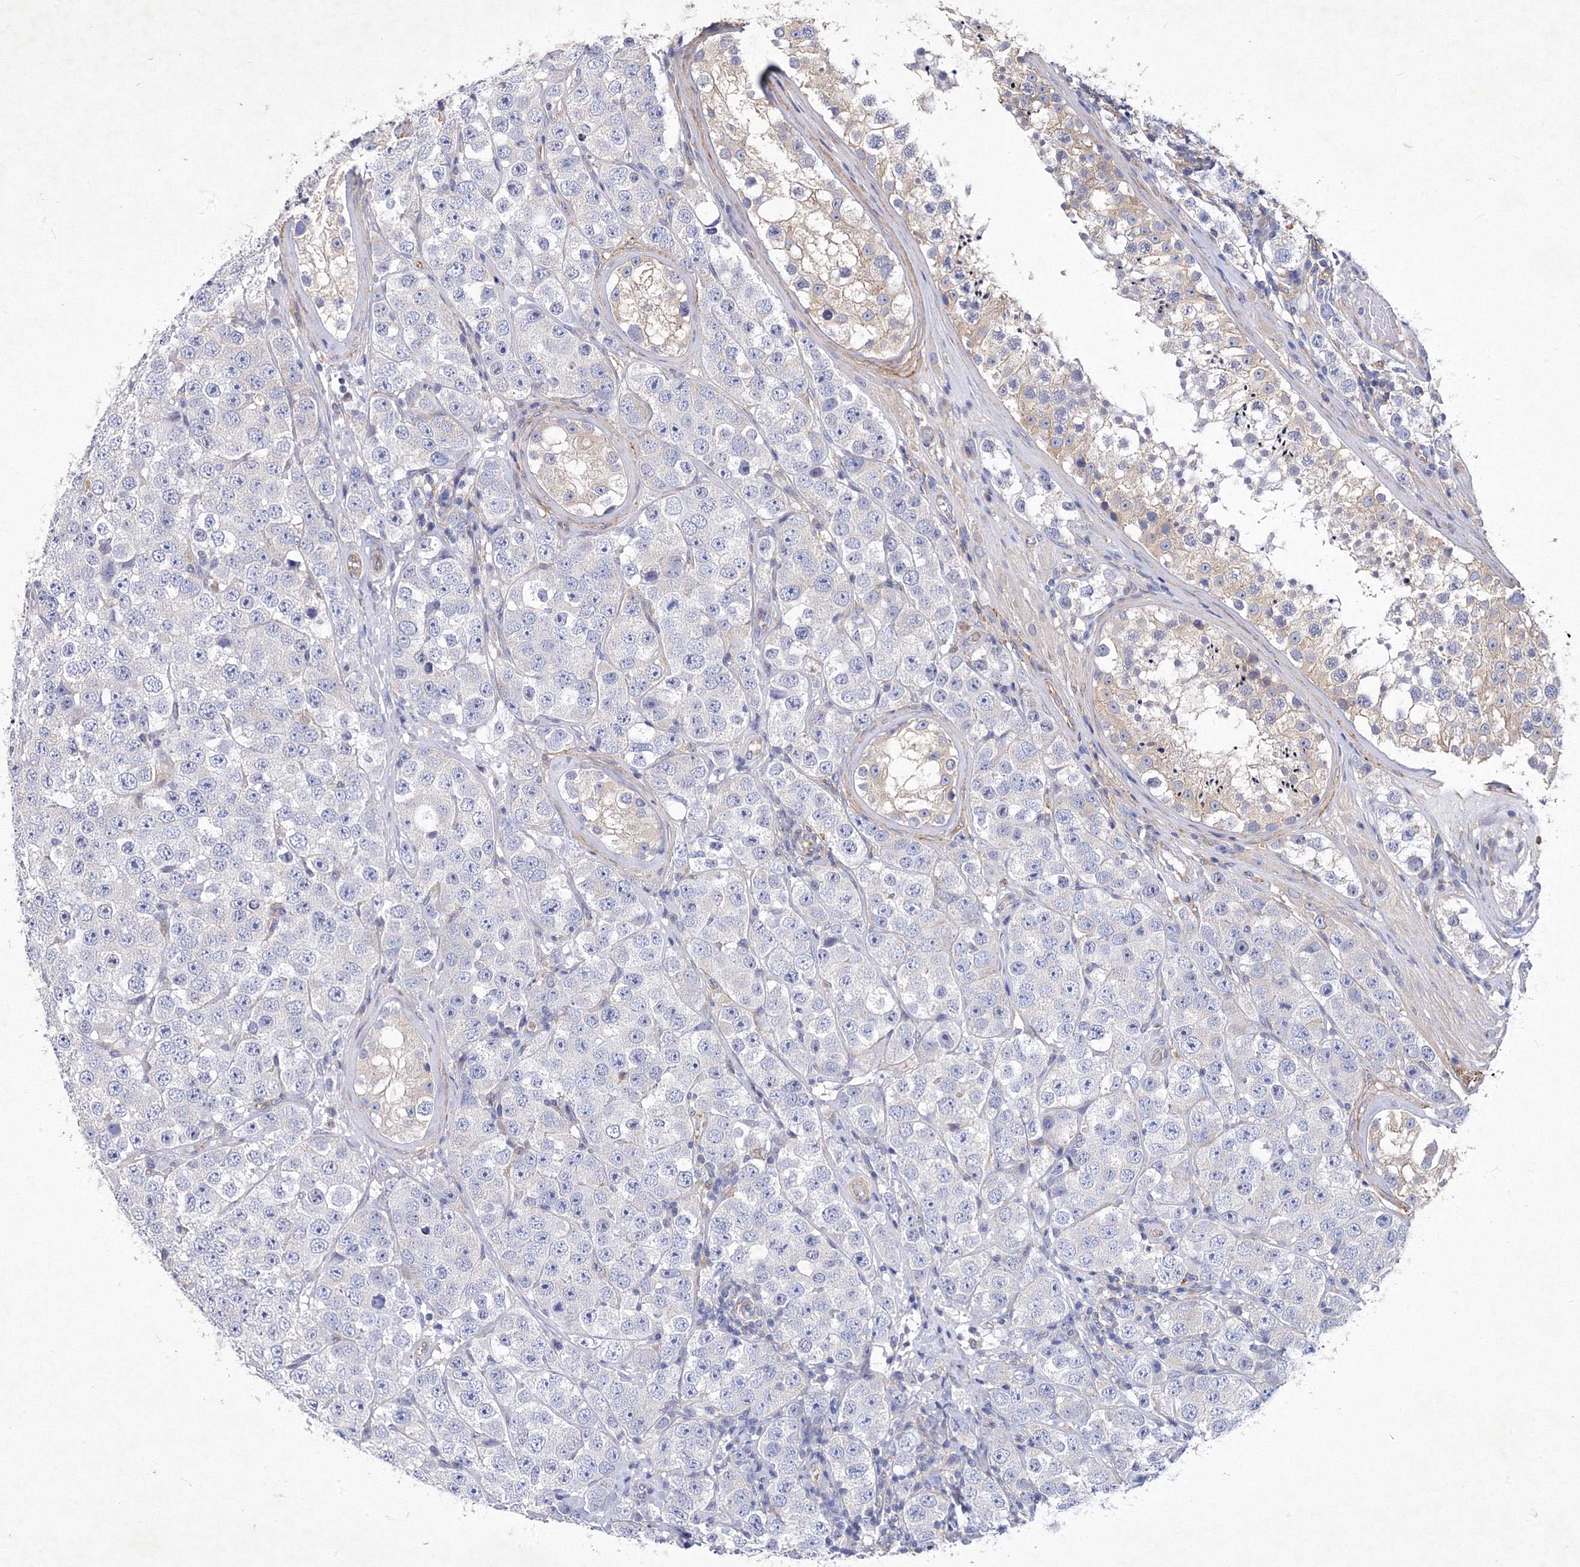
{"staining": {"intensity": "negative", "quantity": "none", "location": "none"}, "tissue": "testis cancer", "cell_type": "Tumor cells", "image_type": "cancer", "snomed": [{"axis": "morphology", "description": "Seminoma, NOS"}, {"axis": "topography", "description": "Testis"}], "caption": "Immunohistochemical staining of testis seminoma demonstrates no significant expression in tumor cells. (Stains: DAB (3,3'-diaminobenzidine) immunohistochemistry with hematoxylin counter stain, Microscopy: brightfield microscopy at high magnification).", "gene": "SNX18", "patient": {"sex": "male", "age": 28}}